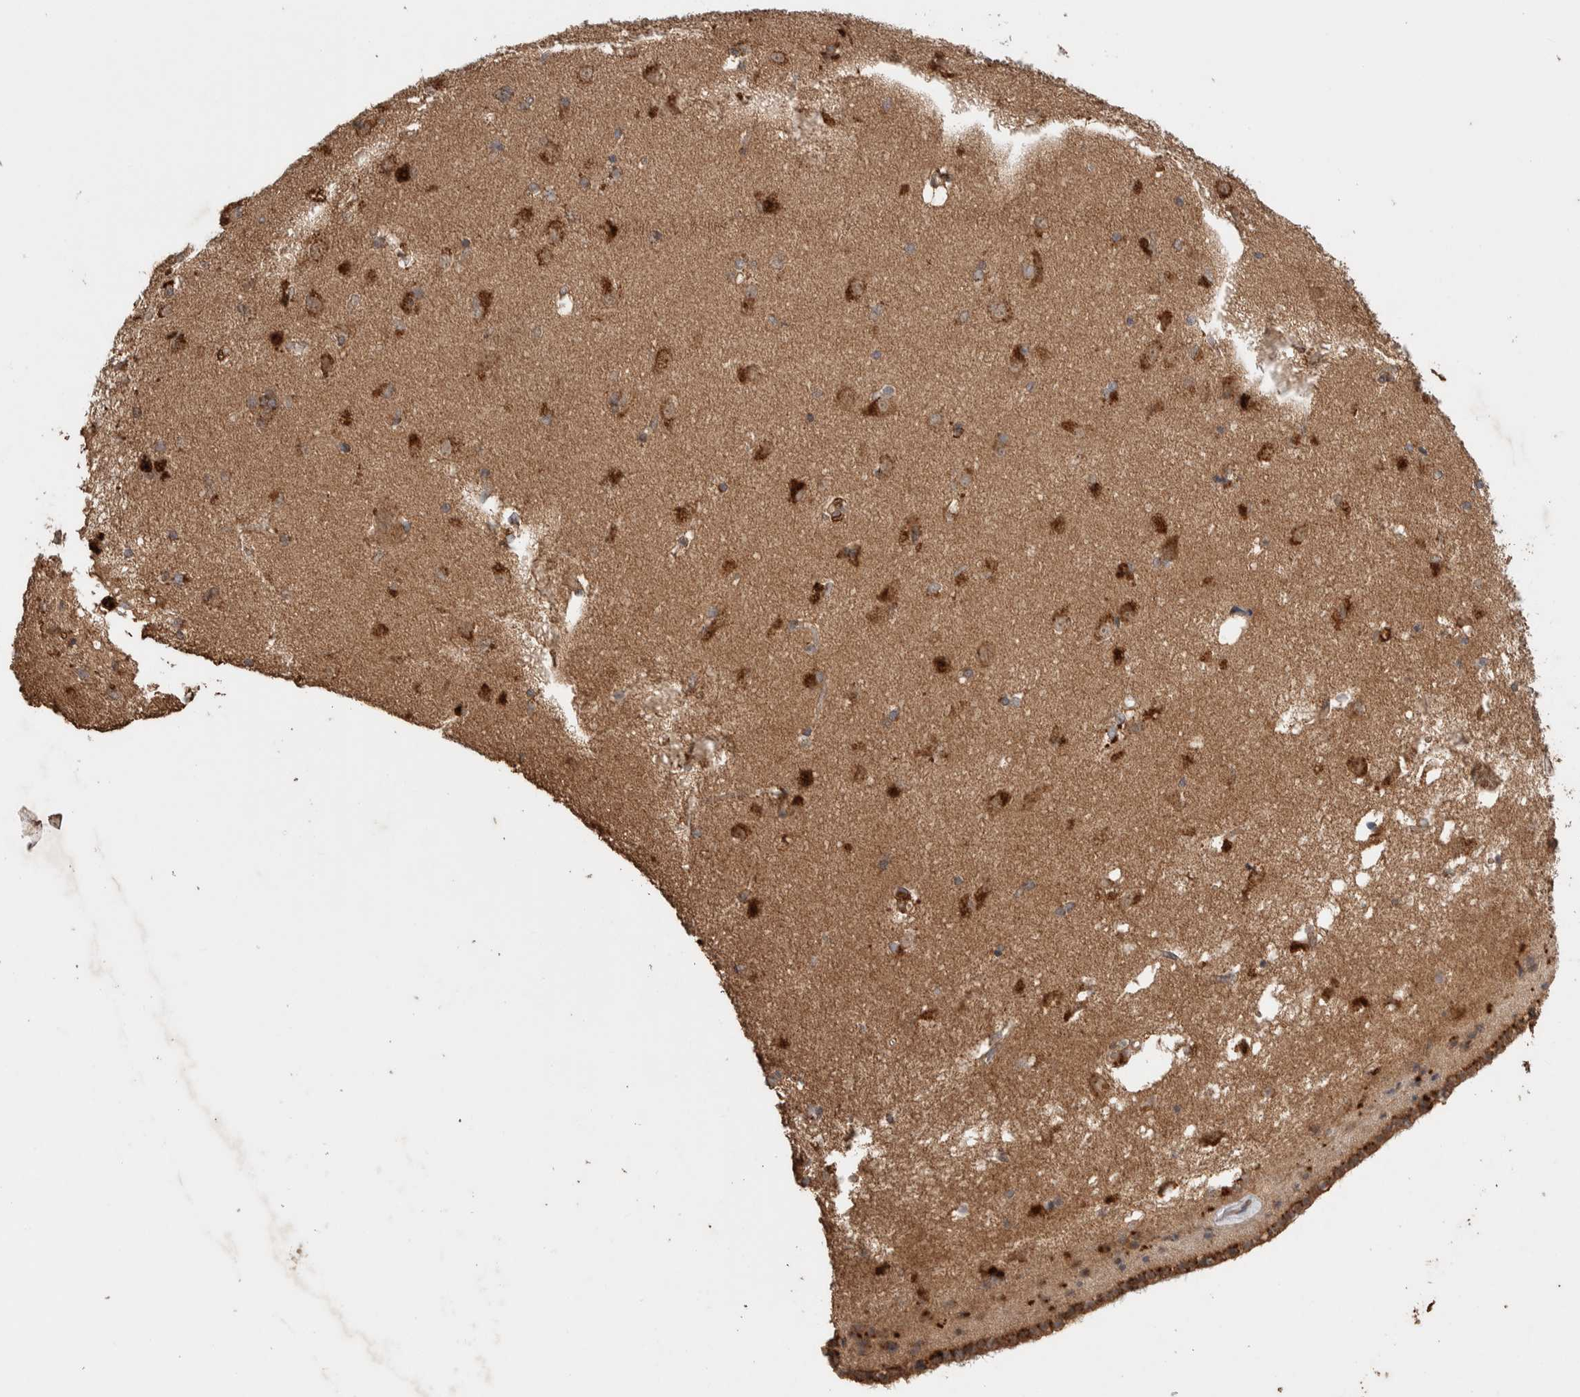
{"staining": {"intensity": "weak", "quantity": "<25%", "location": "cytoplasmic/membranous"}, "tissue": "caudate", "cell_type": "Glial cells", "image_type": "normal", "snomed": [{"axis": "morphology", "description": "Normal tissue, NOS"}, {"axis": "topography", "description": "Lateral ventricle wall"}], "caption": "Glial cells show no significant protein staining in benign caudate. (DAB immunohistochemistry, high magnification).", "gene": "KCNJ5", "patient": {"sex": "female", "age": 19}}